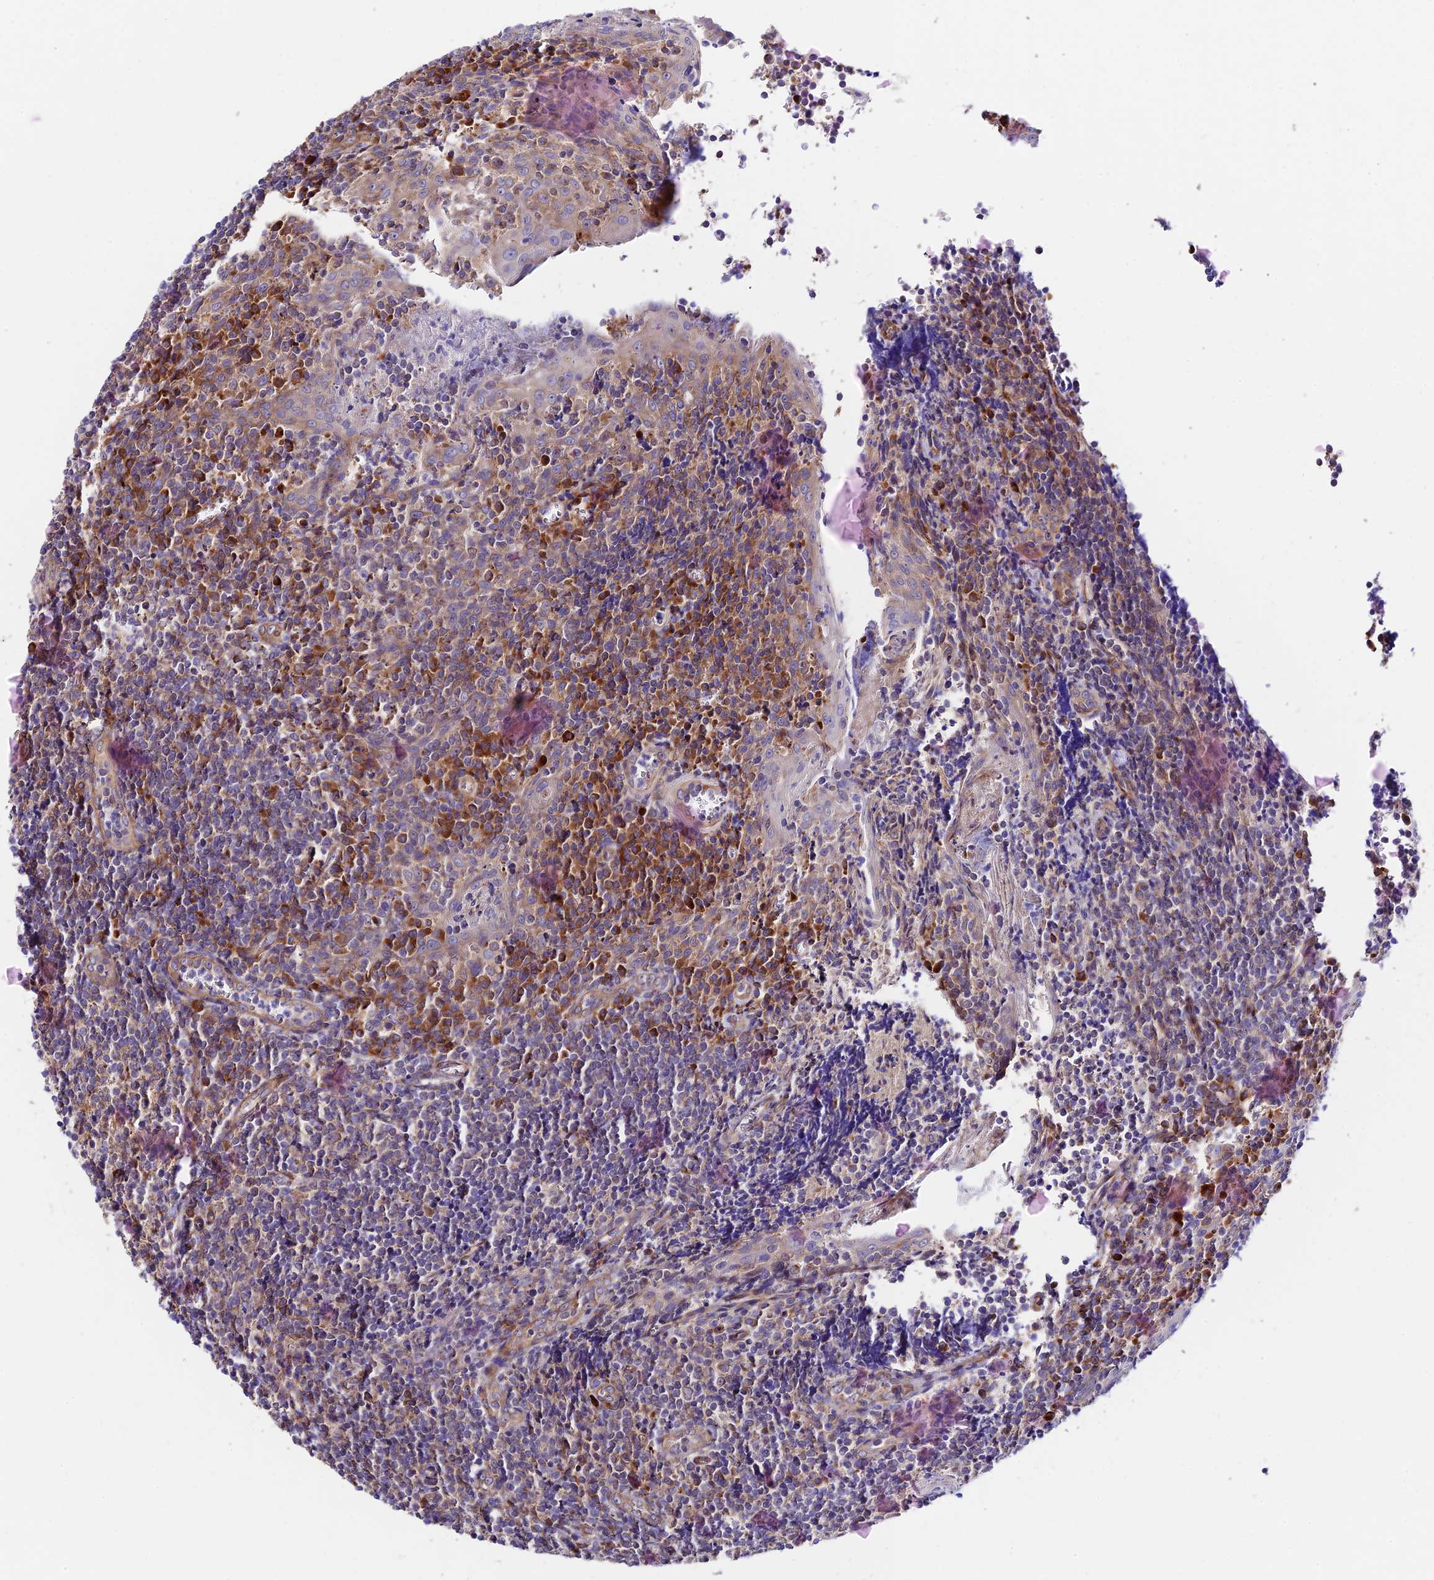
{"staining": {"intensity": "weak", "quantity": "<25%", "location": "cytoplasmic/membranous"}, "tissue": "tonsil", "cell_type": "Germinal center cells", "image_type": "normal", "snomed": [{"axis": "morphology", "description": "Normal tissue, NOS"}, {"axis": "topography", "description": "Tonsil"}], "caption": "Immunohistochemistry (IHC) of unremarkable human tonsil shows no staining in germinal center cells.", "gene": "VPS13C", "patient": {"sex": "male", "age": 27}}